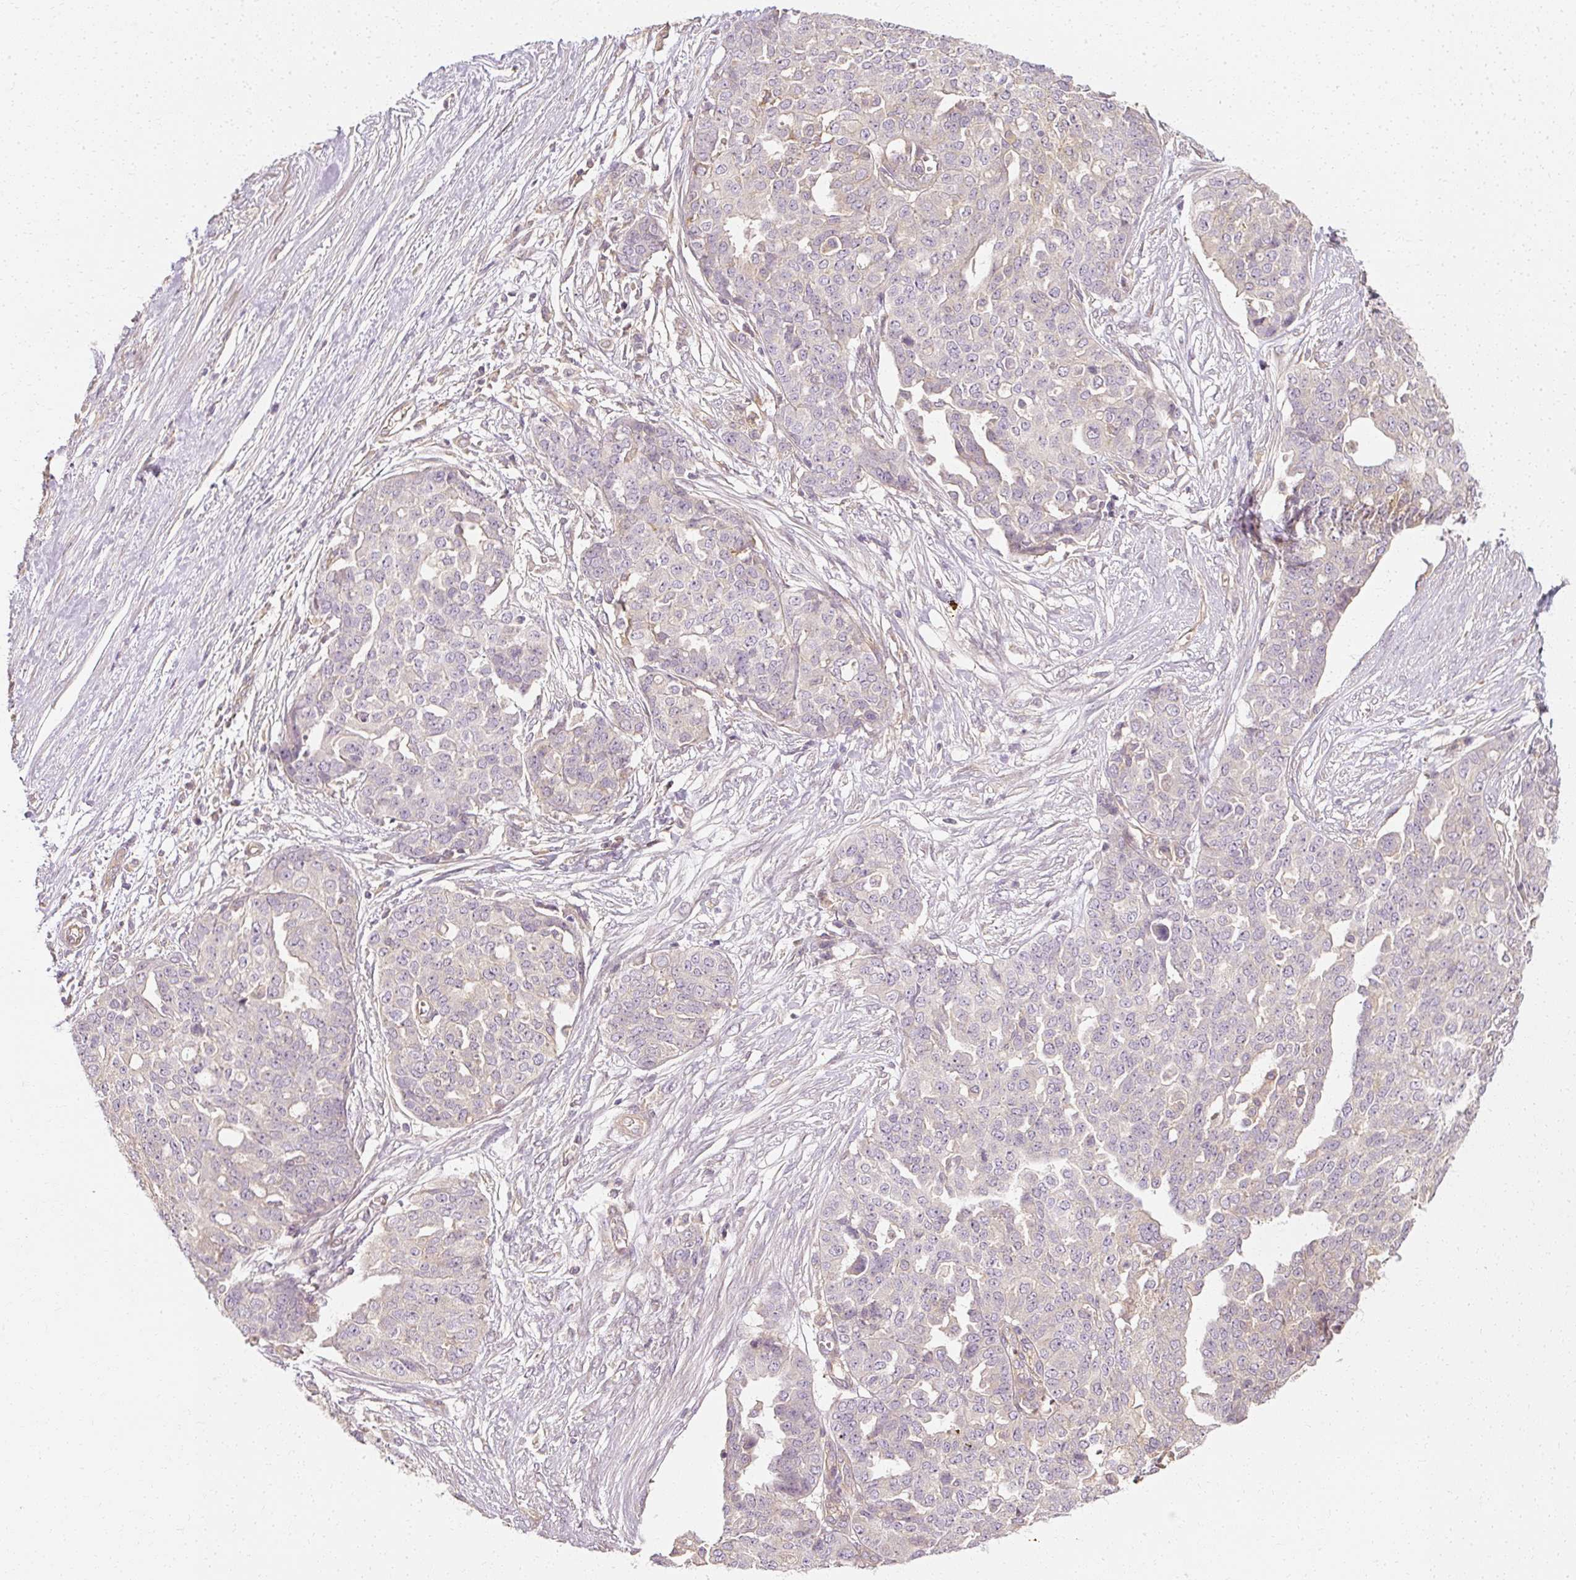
{"staining": {"intensity": "negative", "quantity": "none", "location": "none"}, "tissue": "ovarian cancer", "cell_type": "Tumor cells", "image_type": "cancer", "snomed": [{"axis": "morphology", "description": "Cystadenocarcinoma, serous, NOS"}, {"axis": "topography", "description": "Soft tissue"}, {"axis": "topography", "description": "Ovary"}], "caption": "A micrograph of ovarian cancer stained for a protein exhibits no brown staining in tumor cells.", "gene": "GNAQ", "patient": {"sex": "female", "age": 57}}